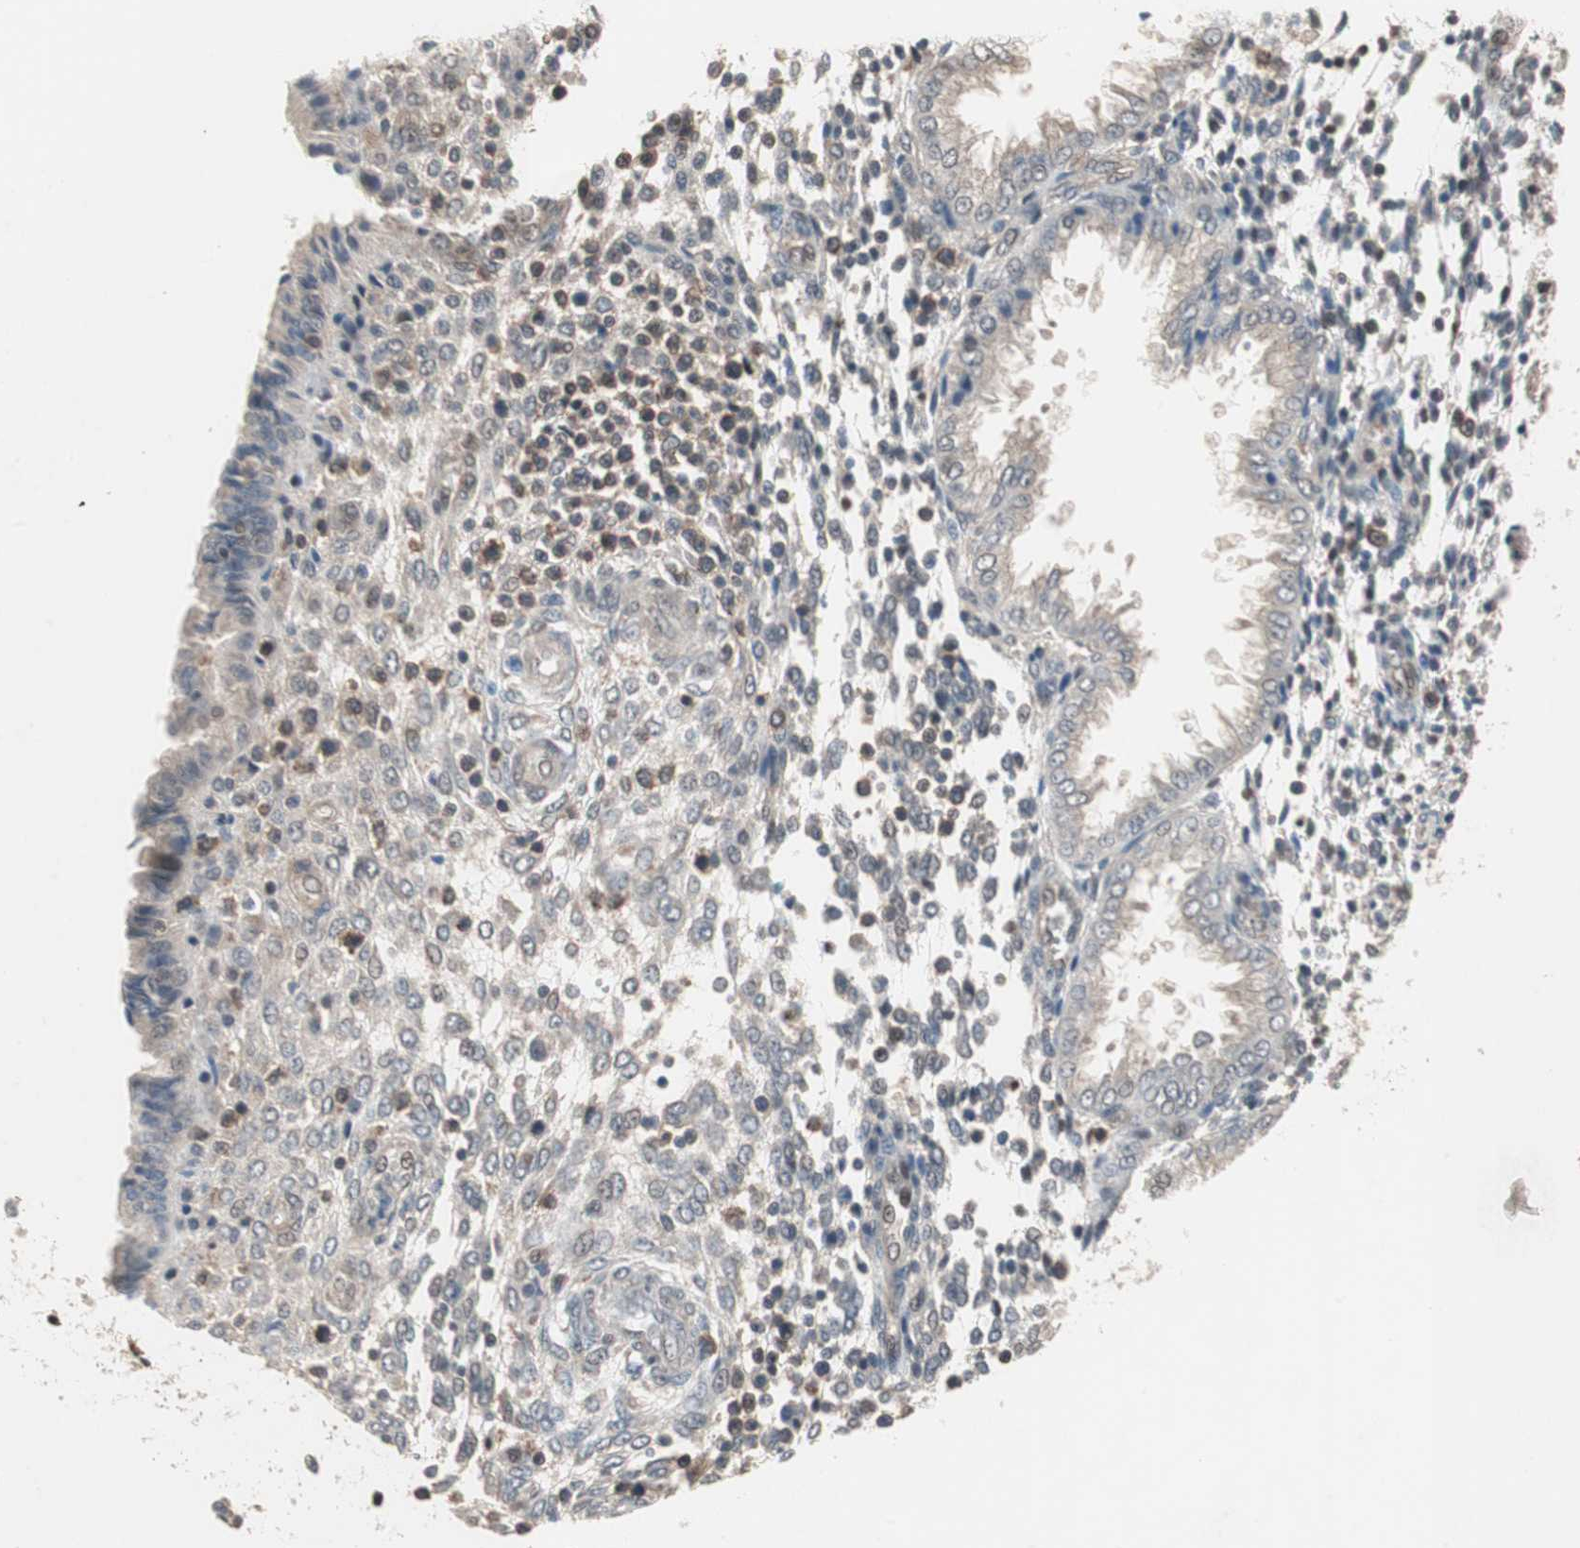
{"staining": {"intensity": "moderate", "quantity": ">75%", "location": "cytoplasmic/membranous,nuclear"}, "tissue": "endometrium", "cell_type": "Cells in endometrial stroma", "image_type": "normal", "snomed": [{"axis": "morphology", "description": "Normal tissue, NOS"}, {"axis": "topography", "description": "Endometrium"}], "caption": "Cells in endometrial stroma reveal medium levels of moderate cytoplasmic/membranous,nuclear positivity in approximately >75% of cells in benign endometrium.", "gene": "GART", "patient": {"sex": "female", "age": 33}}